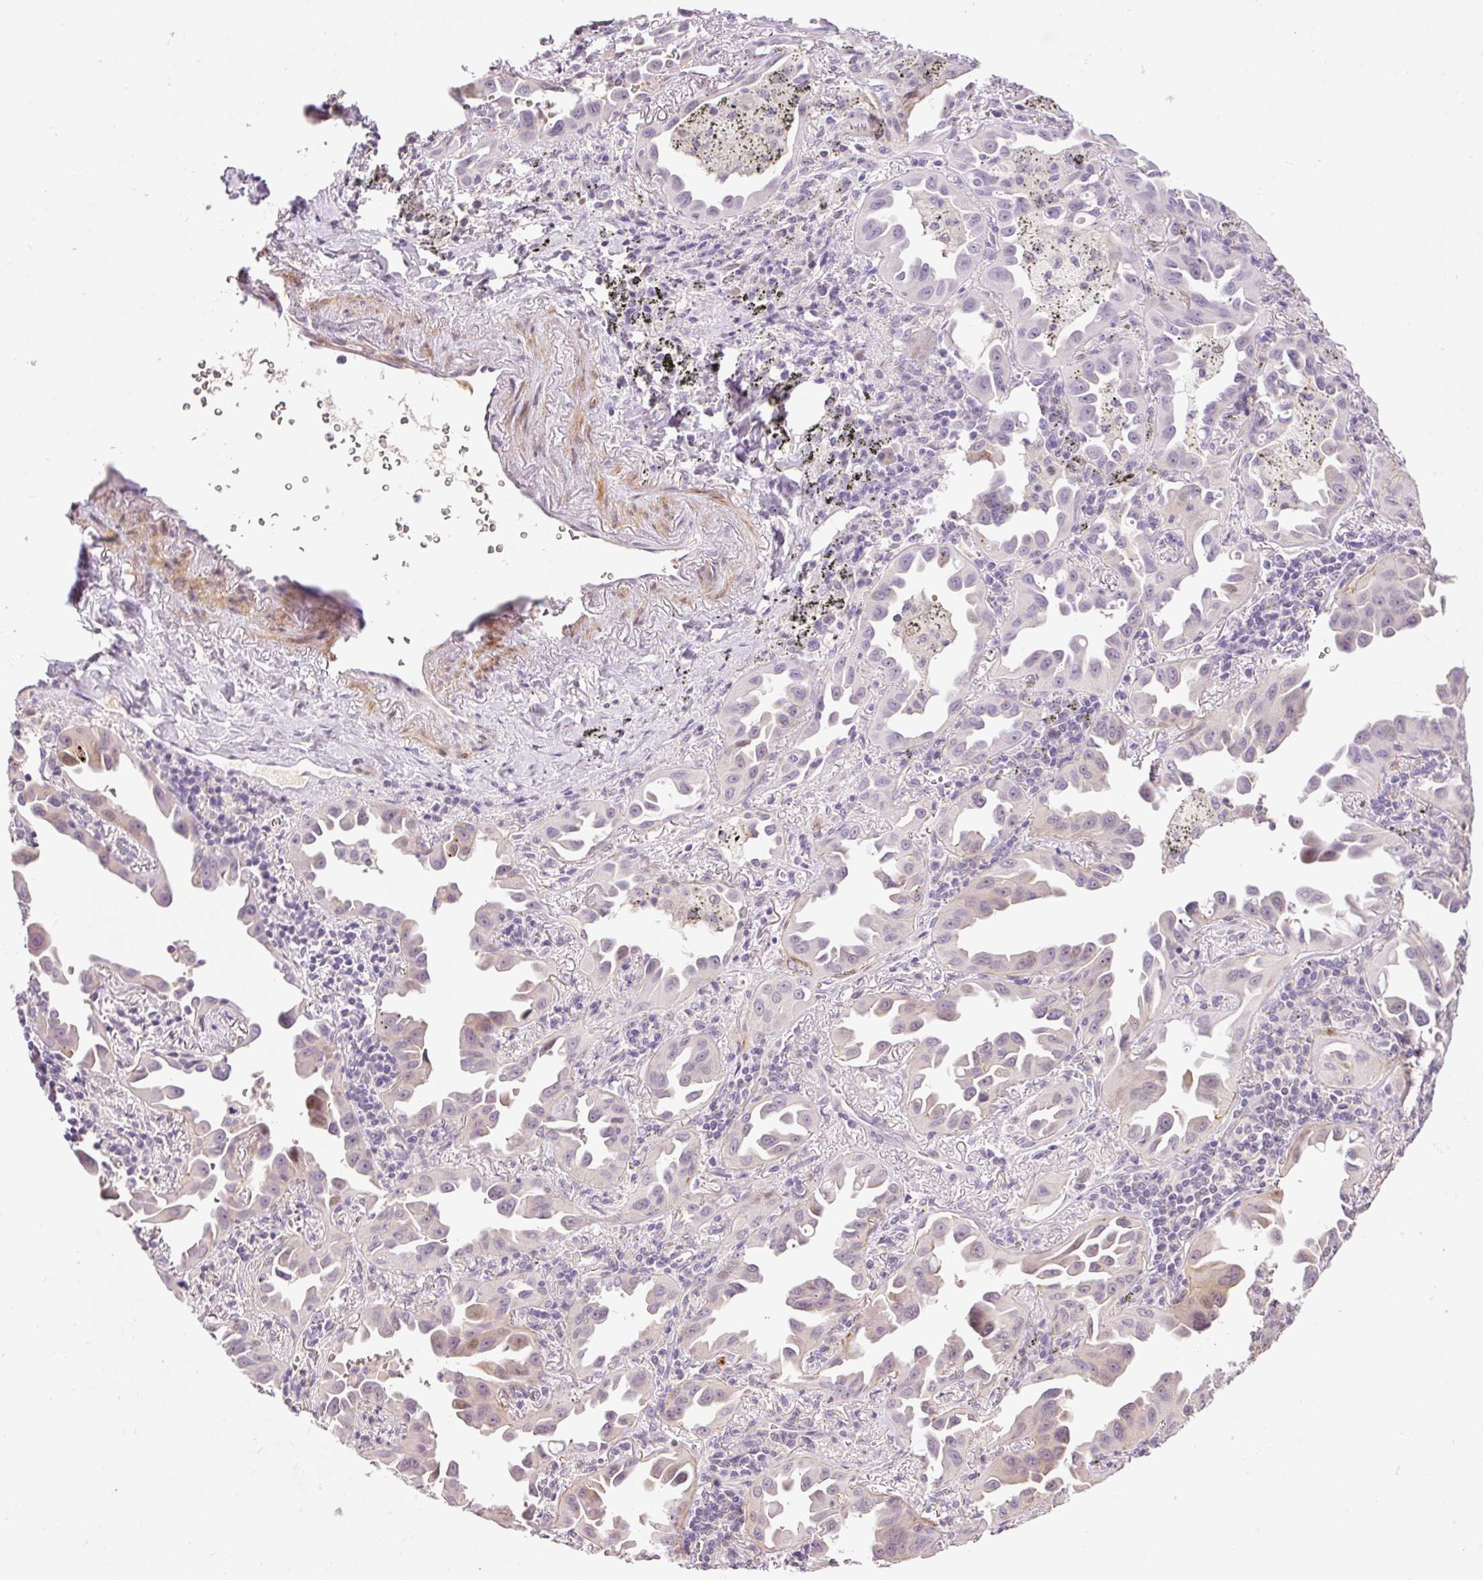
{"staining": {"intensity": "negative", "quantity": "none", "location": "none"}, "tissue": "lung cancer", "cell_type": "Tumor cells", "image_type": "cancer", "snomed": [{"axis": "morphology", "description": "Adenocarcinoma, NOS"}, {"axis": "topography", "description": "Lung"}], "caption": "A histopathology image of lung cancer stained for a protein reveals no brown staining in tumor cells. Brightfield microscopy of immunohistochemistry stained with DAB (brown) and hematoxylin (blue), captured at high magnification.", "gene": "HNF1A", "patient": {"sex": "male", "age": 68}}